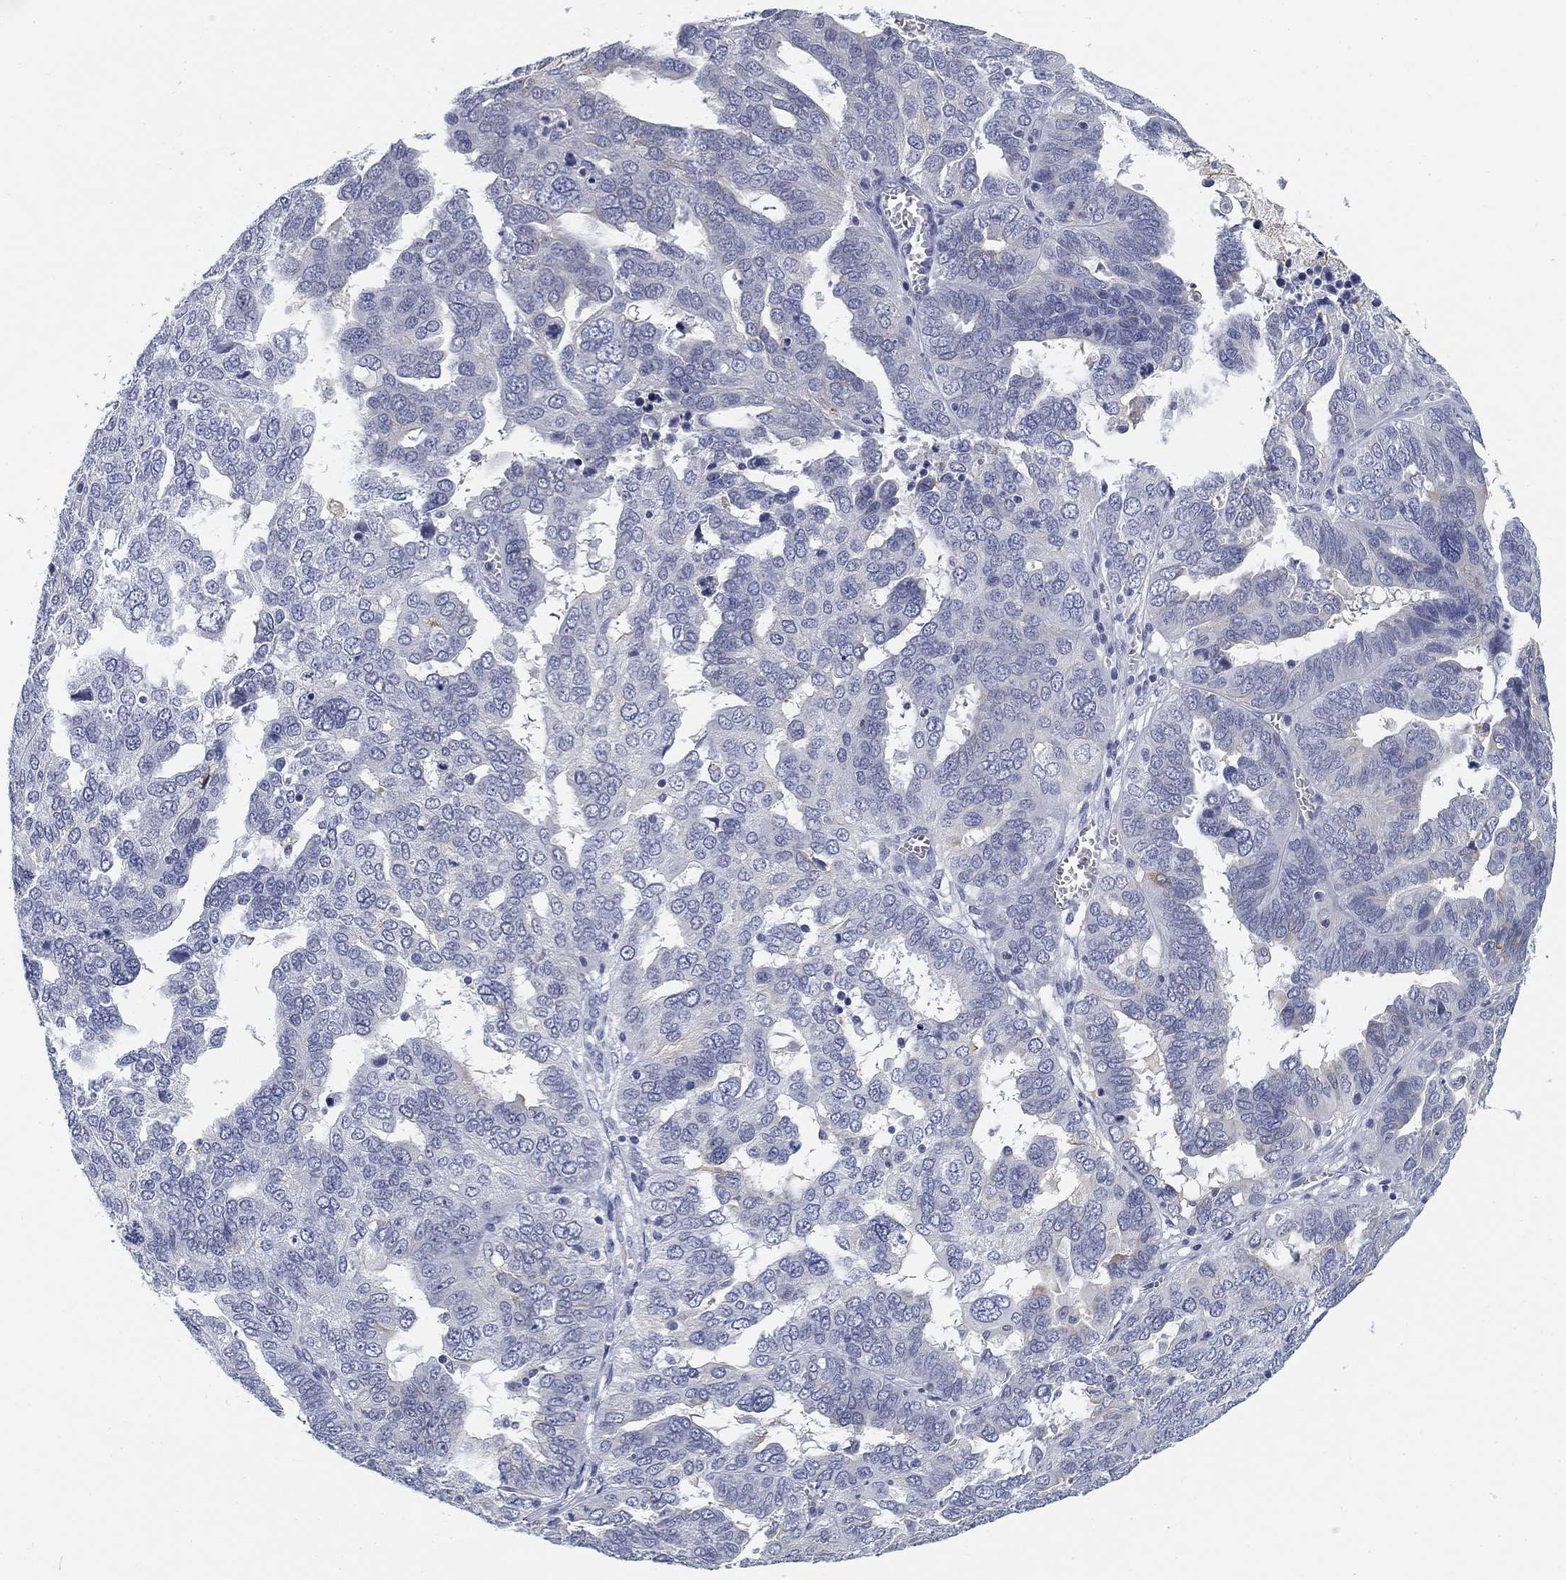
{"staining": {"intensity": "negative", "quantity": "none", "location": "none"}, "tissue": "ovarian cancer", "cell_type": "Tumor cells", "image_type": "cancer", "snomed": [{"axis": "morphology", "description": "Carcinoma, endometroid"}, {"axis": "topography", "description": "Soft tissue"}, {"axis": "topography", "description": "Ovary"}], "caption": "Immunohistochemistry image of human endometroid carcinoma (ovarian) stained for a protein (brown), which reveals no staining in tumor cells.", "gene": "SLC2A5", "patient": {"sex": "female", "age": 52}}